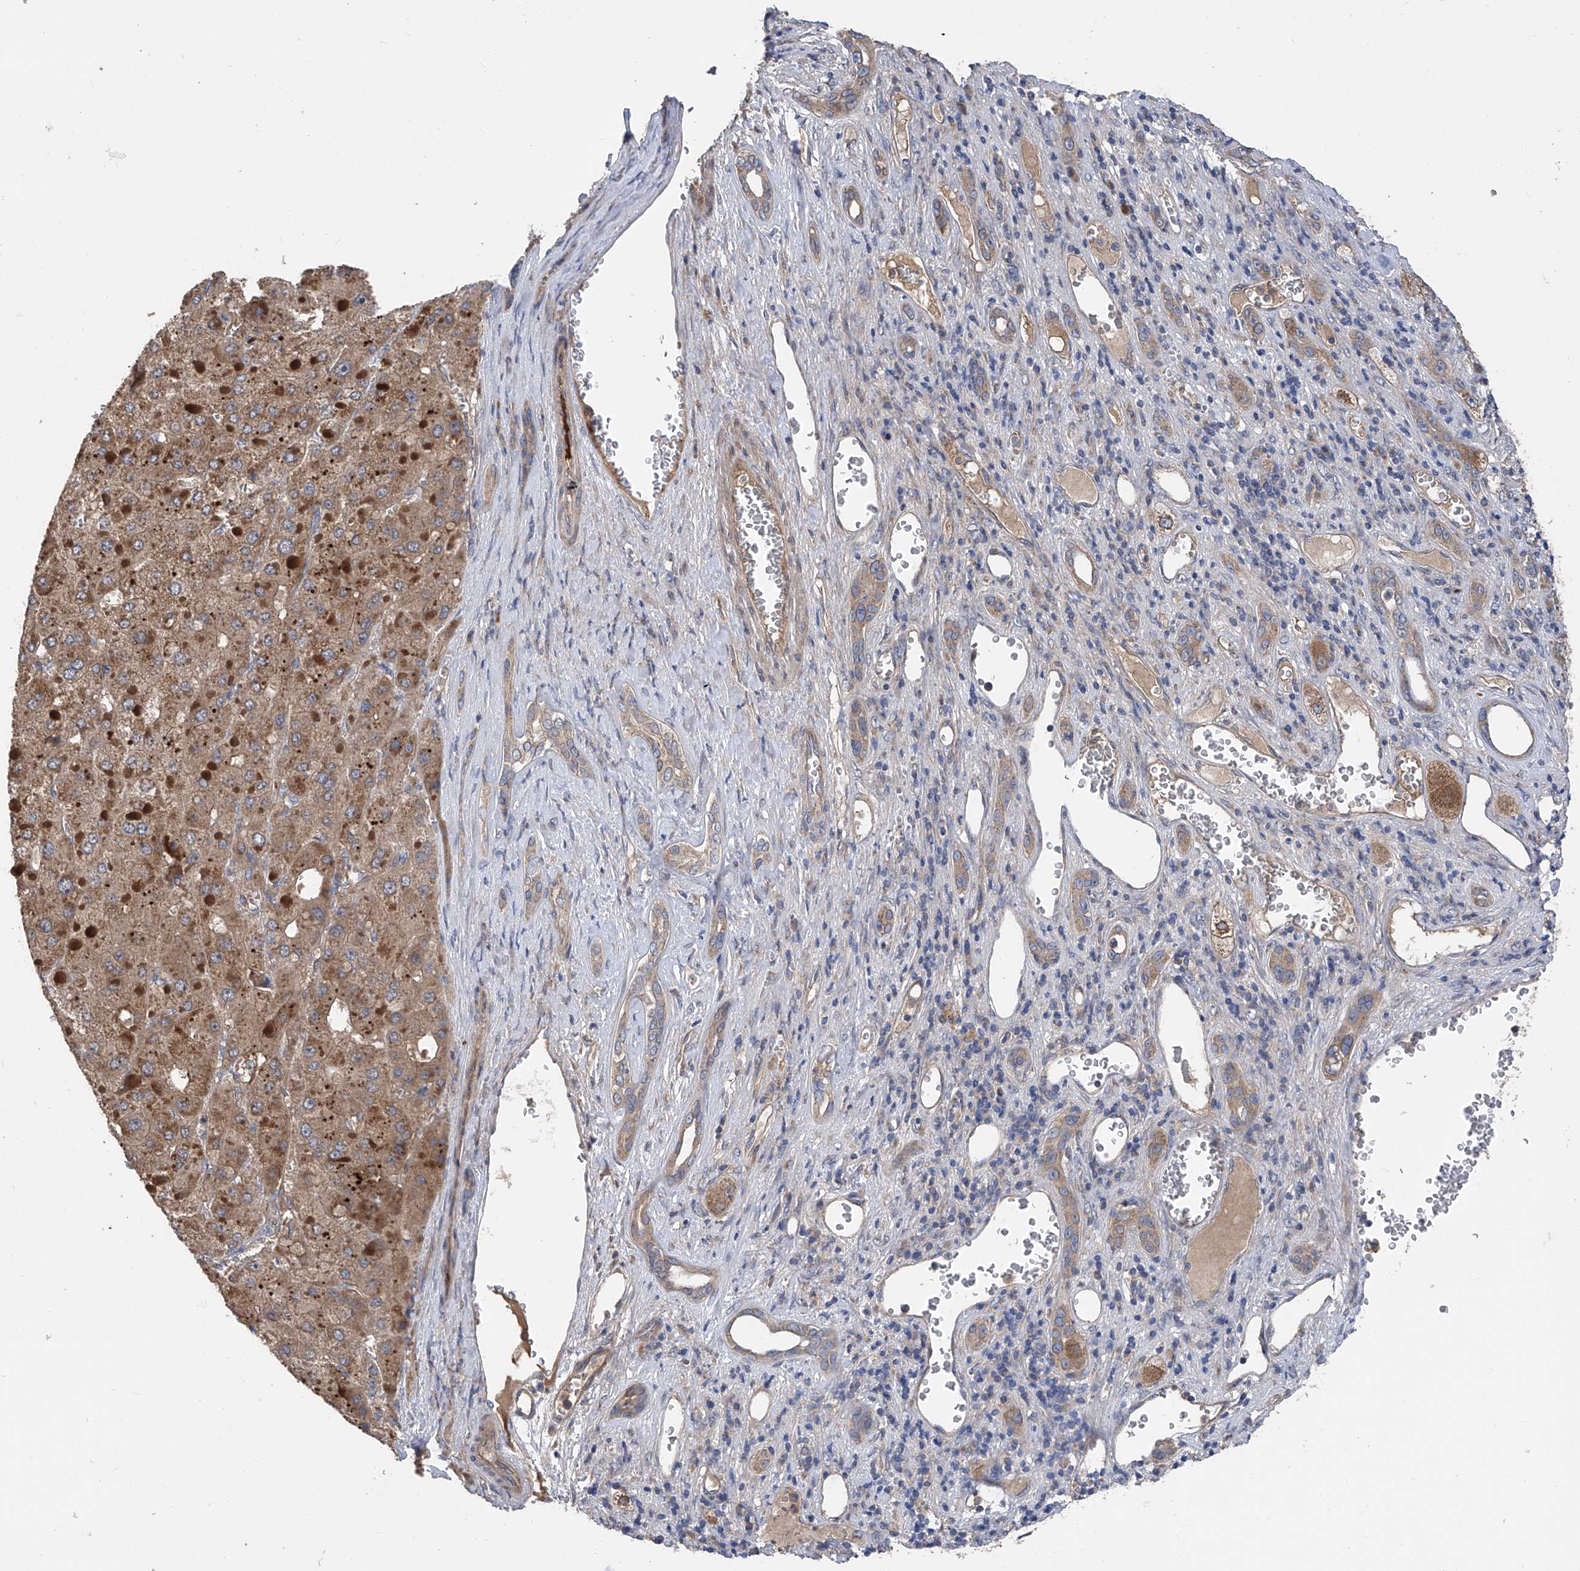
{"staining": {"intensity": "moderate", "quantity": ">75%", "location": "cytoplasmic/membranous"}, "tissue": "liver cancer", "cell_type": "Tumor cells", "image_type": "cancer", "snomed": [{"axis": "morphology", "description": "Carcinoma, Hepatocellular, NOS"}, {"axis": "topography", "description": "Liver"}], "caption": "Protein expression analysis of human hepatocellular carcinoma (liver) reveals moderate cytoplasmic/membranous positivity in about >75% of tumor cells.", "gene": "PTK2", "patient": {"sex": "female", "age": 73}}